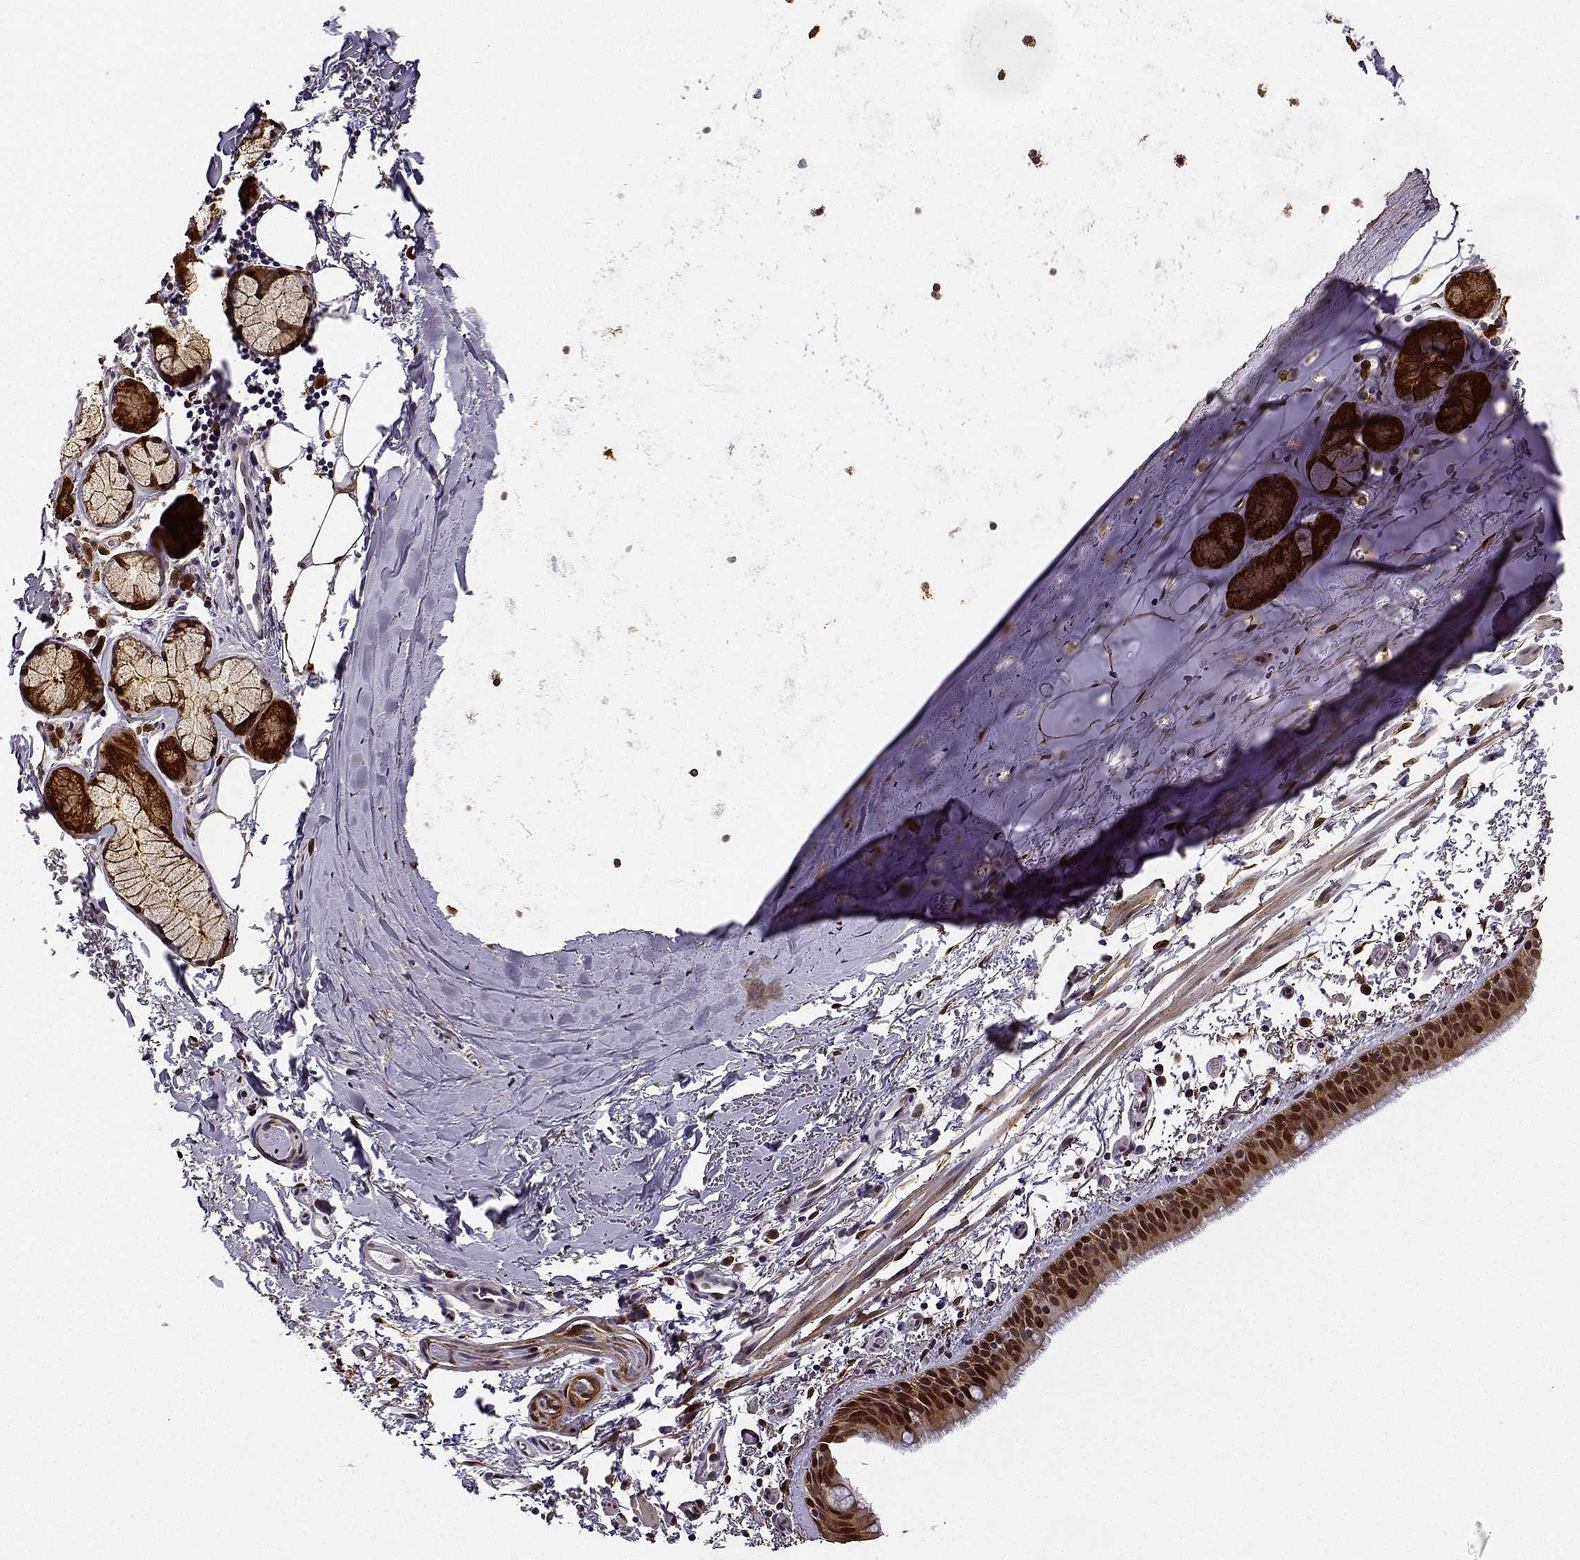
{"staining": {"intensity": "strong", "quantity": ">75%", "location": "cytoplasmic/membranous,nuclear"}, "tissue": "bronchus", "cell_type": "Respiratory epithelial cells", "image_type": "normal", "snomed": [{"axis": "morphology", "description": "Normal tissue, NOS"}, {"axis": "topography", "description": "Bronchus"}], "caption": "High-magnification brightfield microscopy of unremarkable bronchus stained with DAB (brown) and counterstained with hematoxylin (blue). respiratory epithelial cells exhibit strong cytoplasmic/membranous,nuclear expression is present in about>75% of cells. (DAB (3,3'-diaminobenzidine) IHC, brown staining for protein, blue staining for nuclei).", "gene": "PHGDH", "patient": {"sex": "female", "age": 61}}